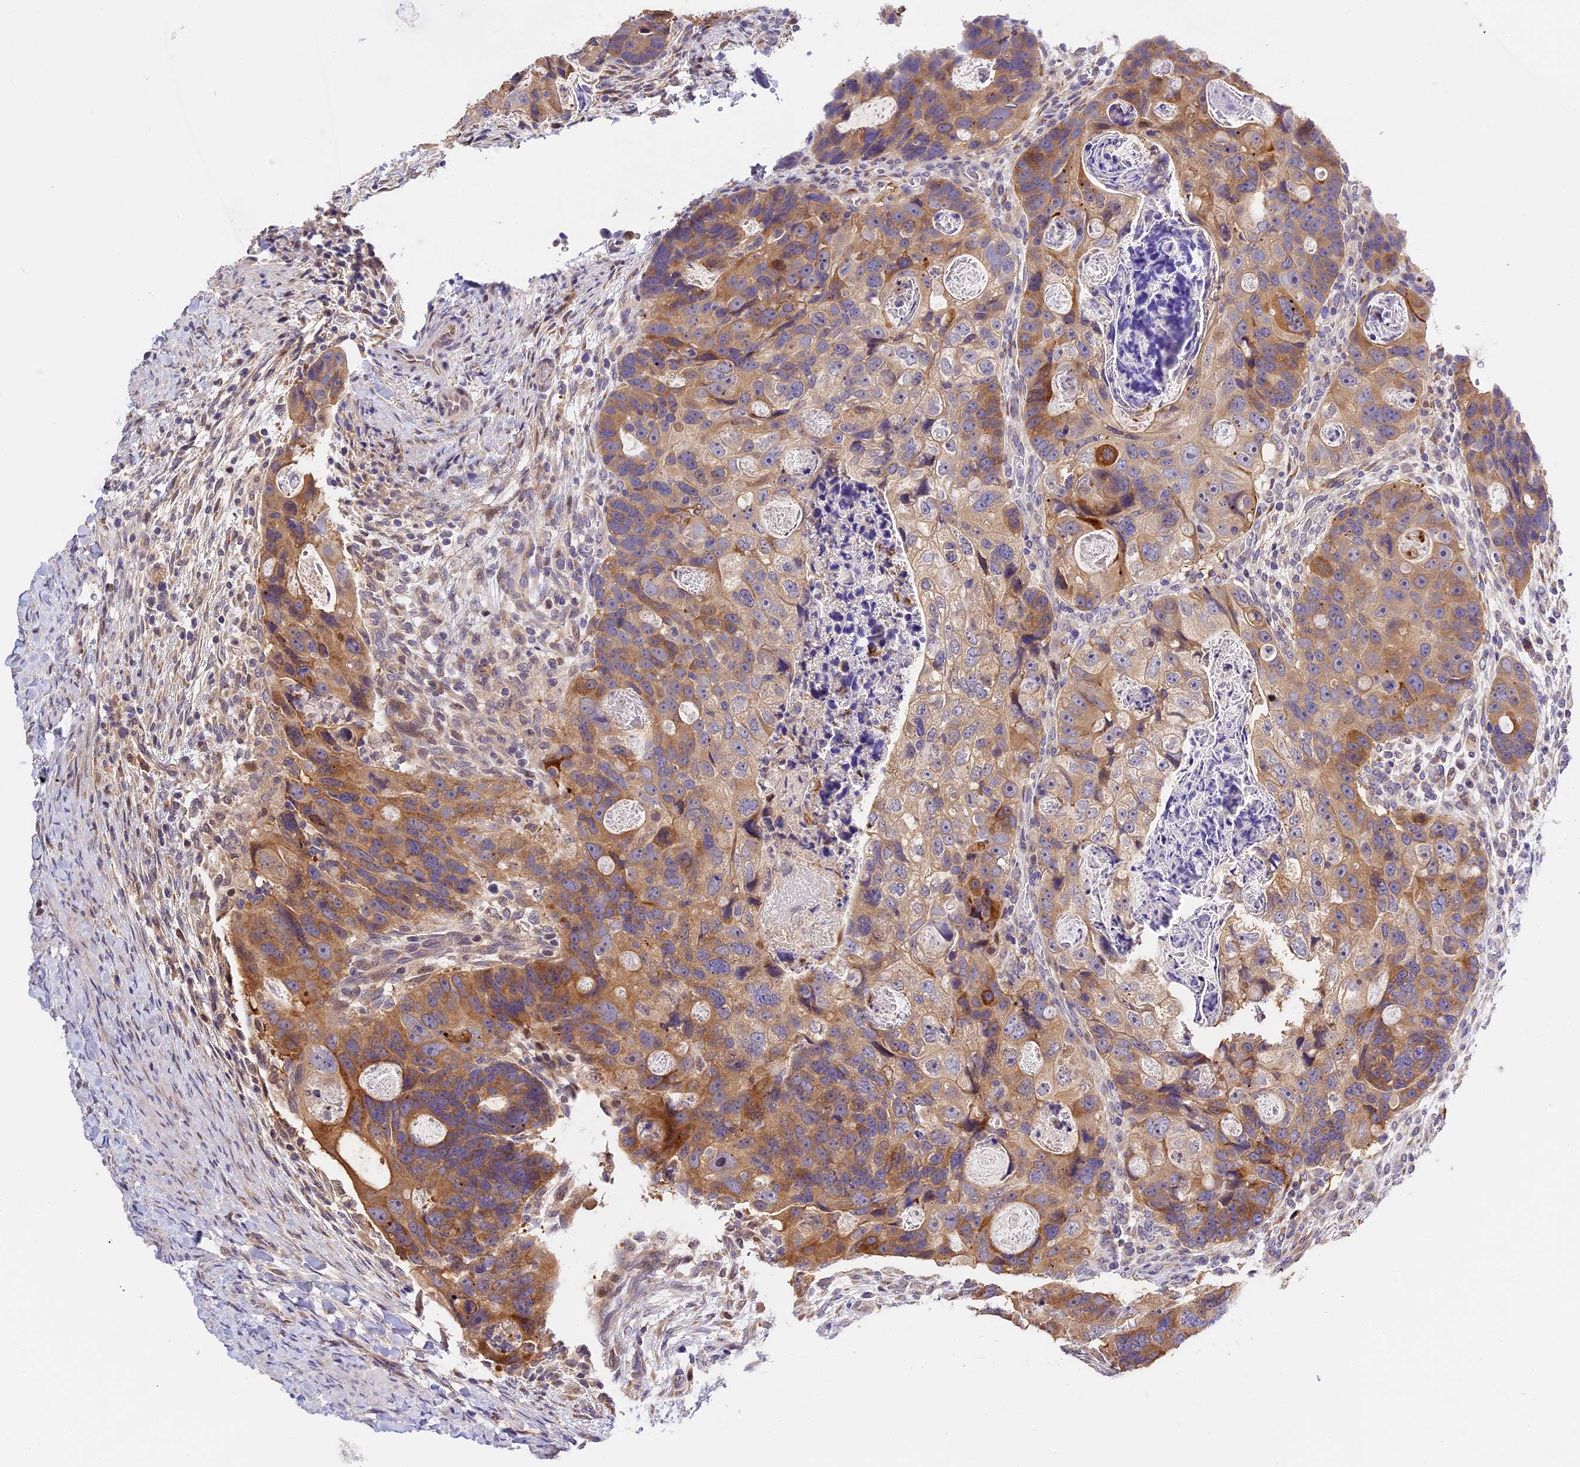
{"staining": {"intensity": "moderate", "quantity": ">75%", "location": "cytoplasmic/membranous"}, "tissue": "colorectal cancer", "cell_type": "Tumor cells", "image_type": "cancer", "snomed": [{"axis": "morphology", "description": "Adenocarcinoma, NOS"}, {"axis": "topography", "description": "Rectum"}], "caption": "Immunohistochemistry (IHC) micrograph of neoplastic tissue: colorectal cancer stained using IHC displays medium levels of moderate protein expression localized specifically in the cytoplasmic/membranous of tumor cells, appearing as a cytoplasmic/membranous brown color.", "gene": "BSCL2", "patient": {"sex": "male", "age": 59}}